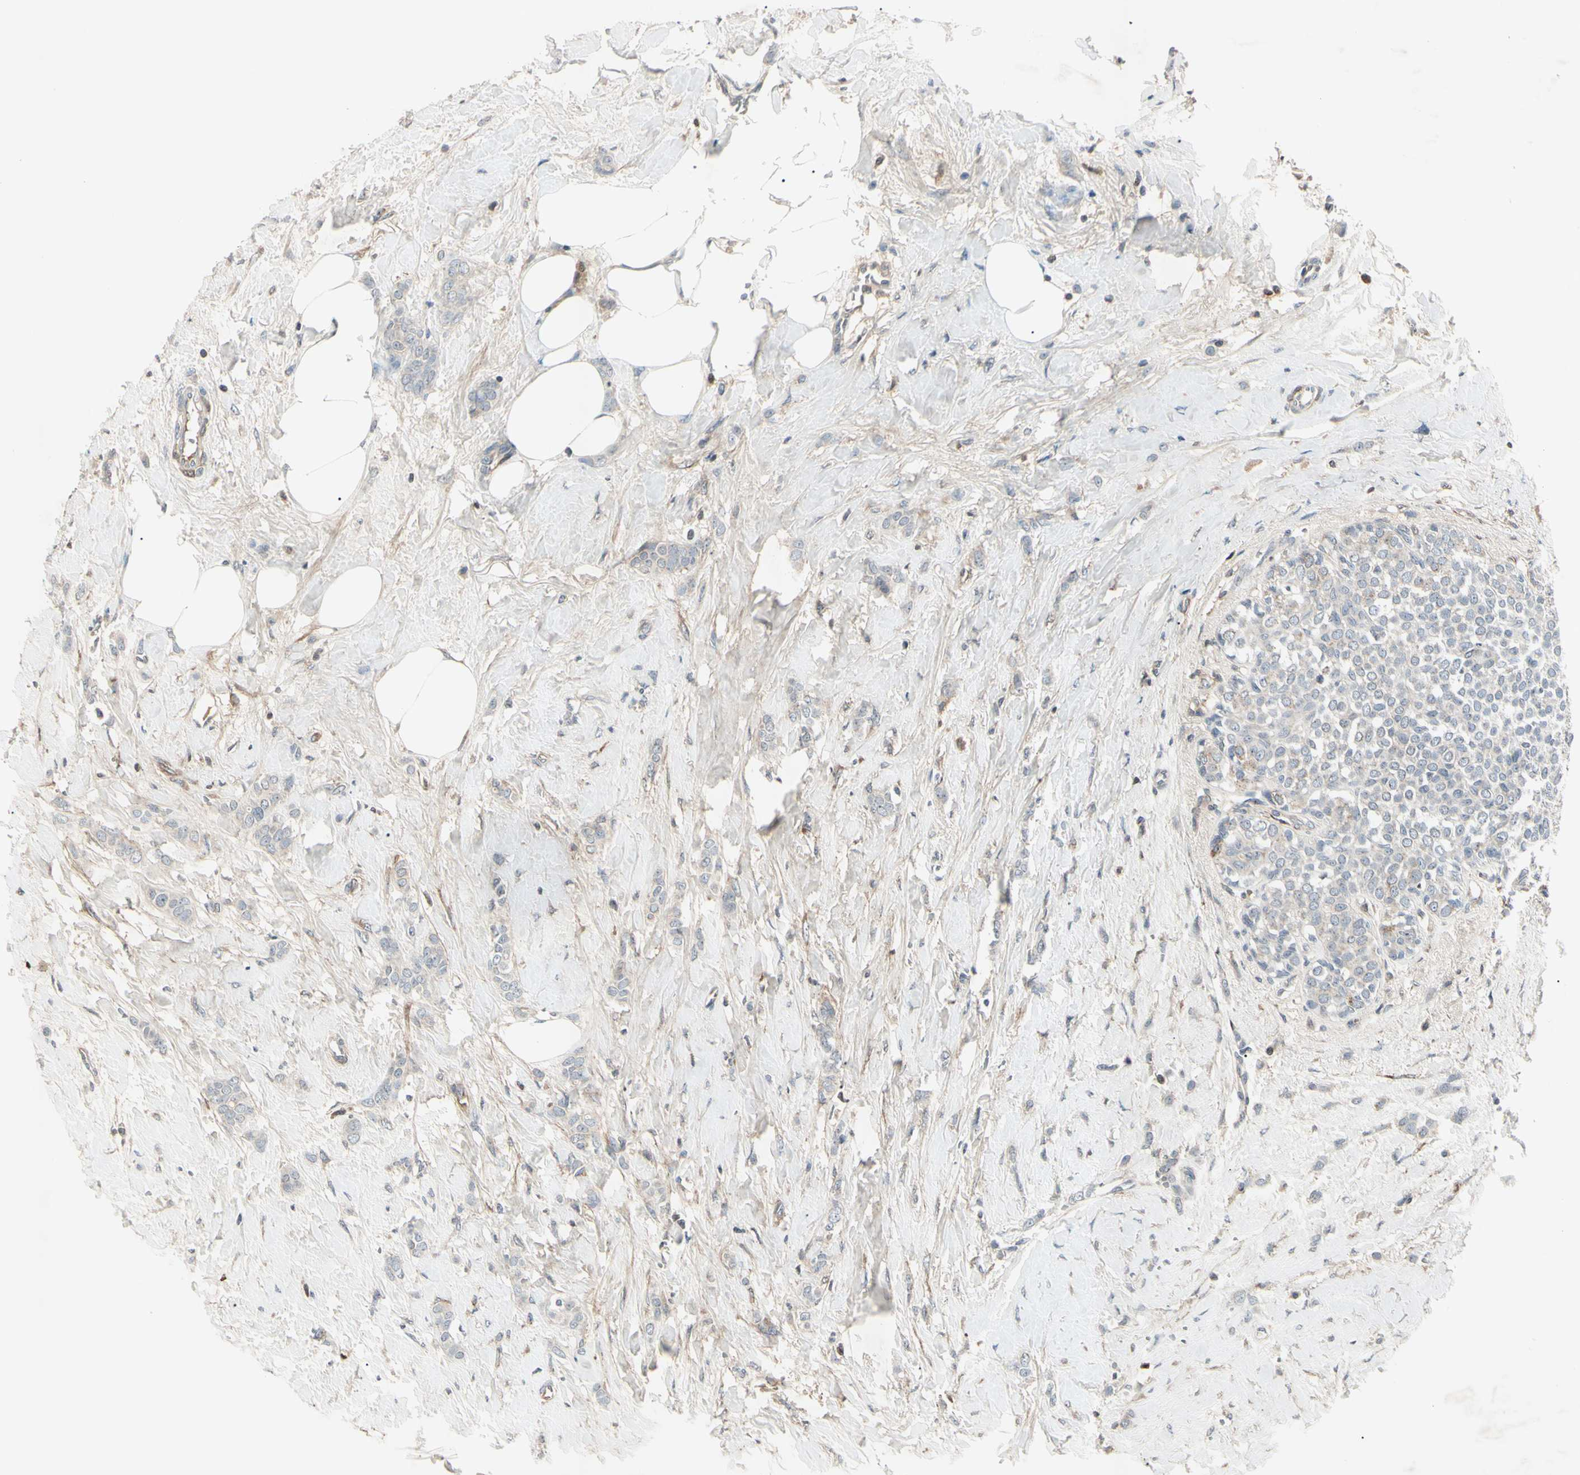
{"staining": {"intensity": "negative", "quantity": "none", "location": "none"}, "tissue": "breast cancer", "cell_type": "Tumor cells", "image_type": "cancer", "snomed": [{"axis": "morphology", "description": "Lobular carcinoma, in situ"}, {"axis": "morphology", "description": "Lobular carcinoma"}, {"axis": "topography", "description": "Breast"}], "caption": "There is no significant positivity in tumor cells of breast cancer. (Brightfield microscopy of DAB (3,3'-diaminobenzidine) immunohistochemistry at high magnification).", "gene": "AEBP1", "patient": {"sex": "female", "age": 41}}